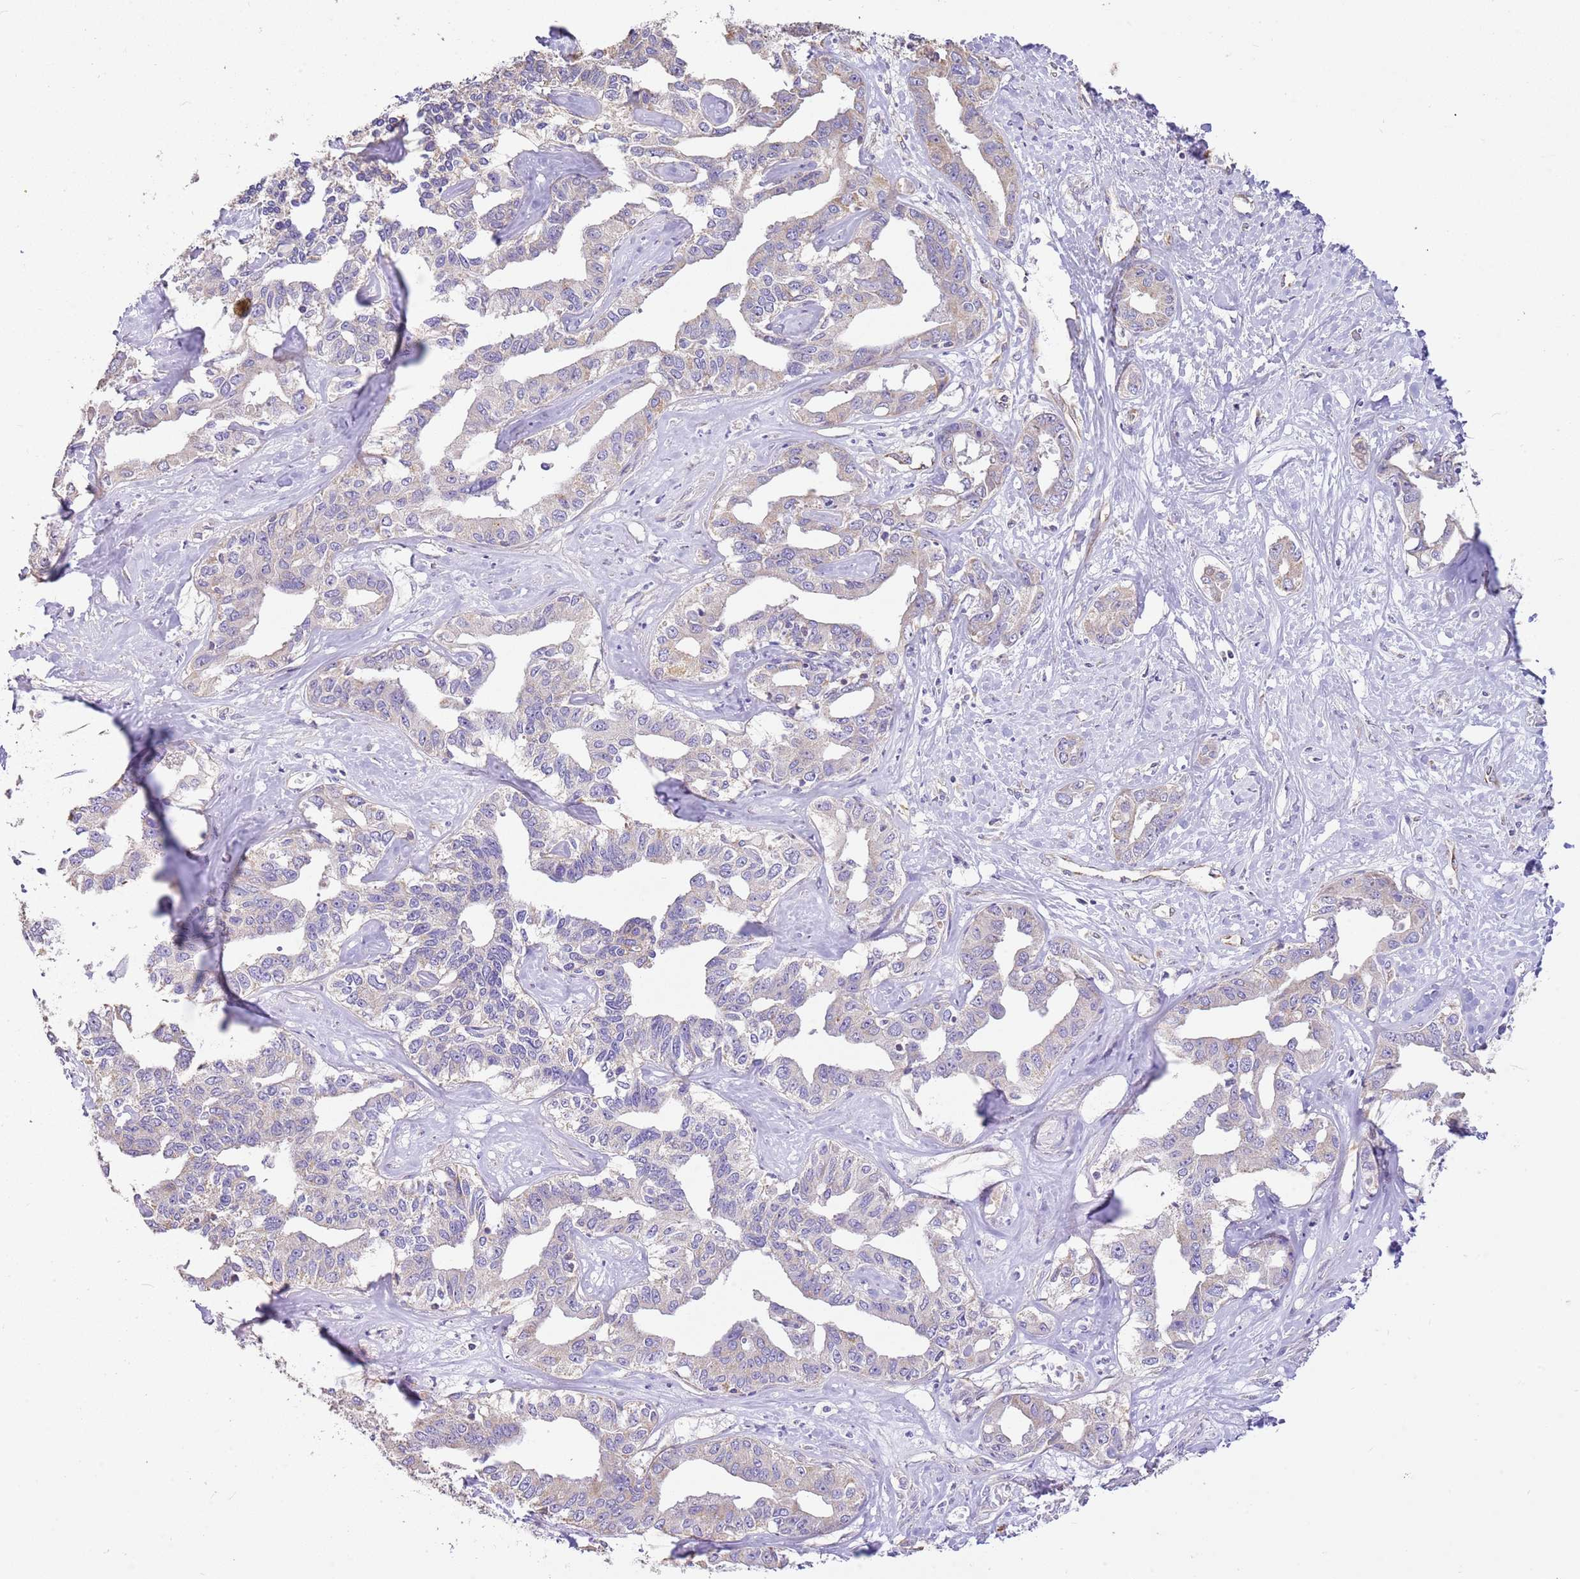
{"staining": {"intensity": "negative", "quantity": "none", "location": "none"}, "tissue": "liver cancer", "cell_type": "Tumor cells", "image_type": "cancer", "snomed": [{"axis": "morphology", "description": "Cholangiocarcinoma"}, {"axis": "topography", "description": "Liver"}], "caption": "DAB (3,3'-diaminobenzidine) immunohistochemical staining of human liver cholangiocarcinoma exhibits no significant positivity in tumor cells.", "gene": "DOCK9", "patient": {"sex": "male", "age": 59}}